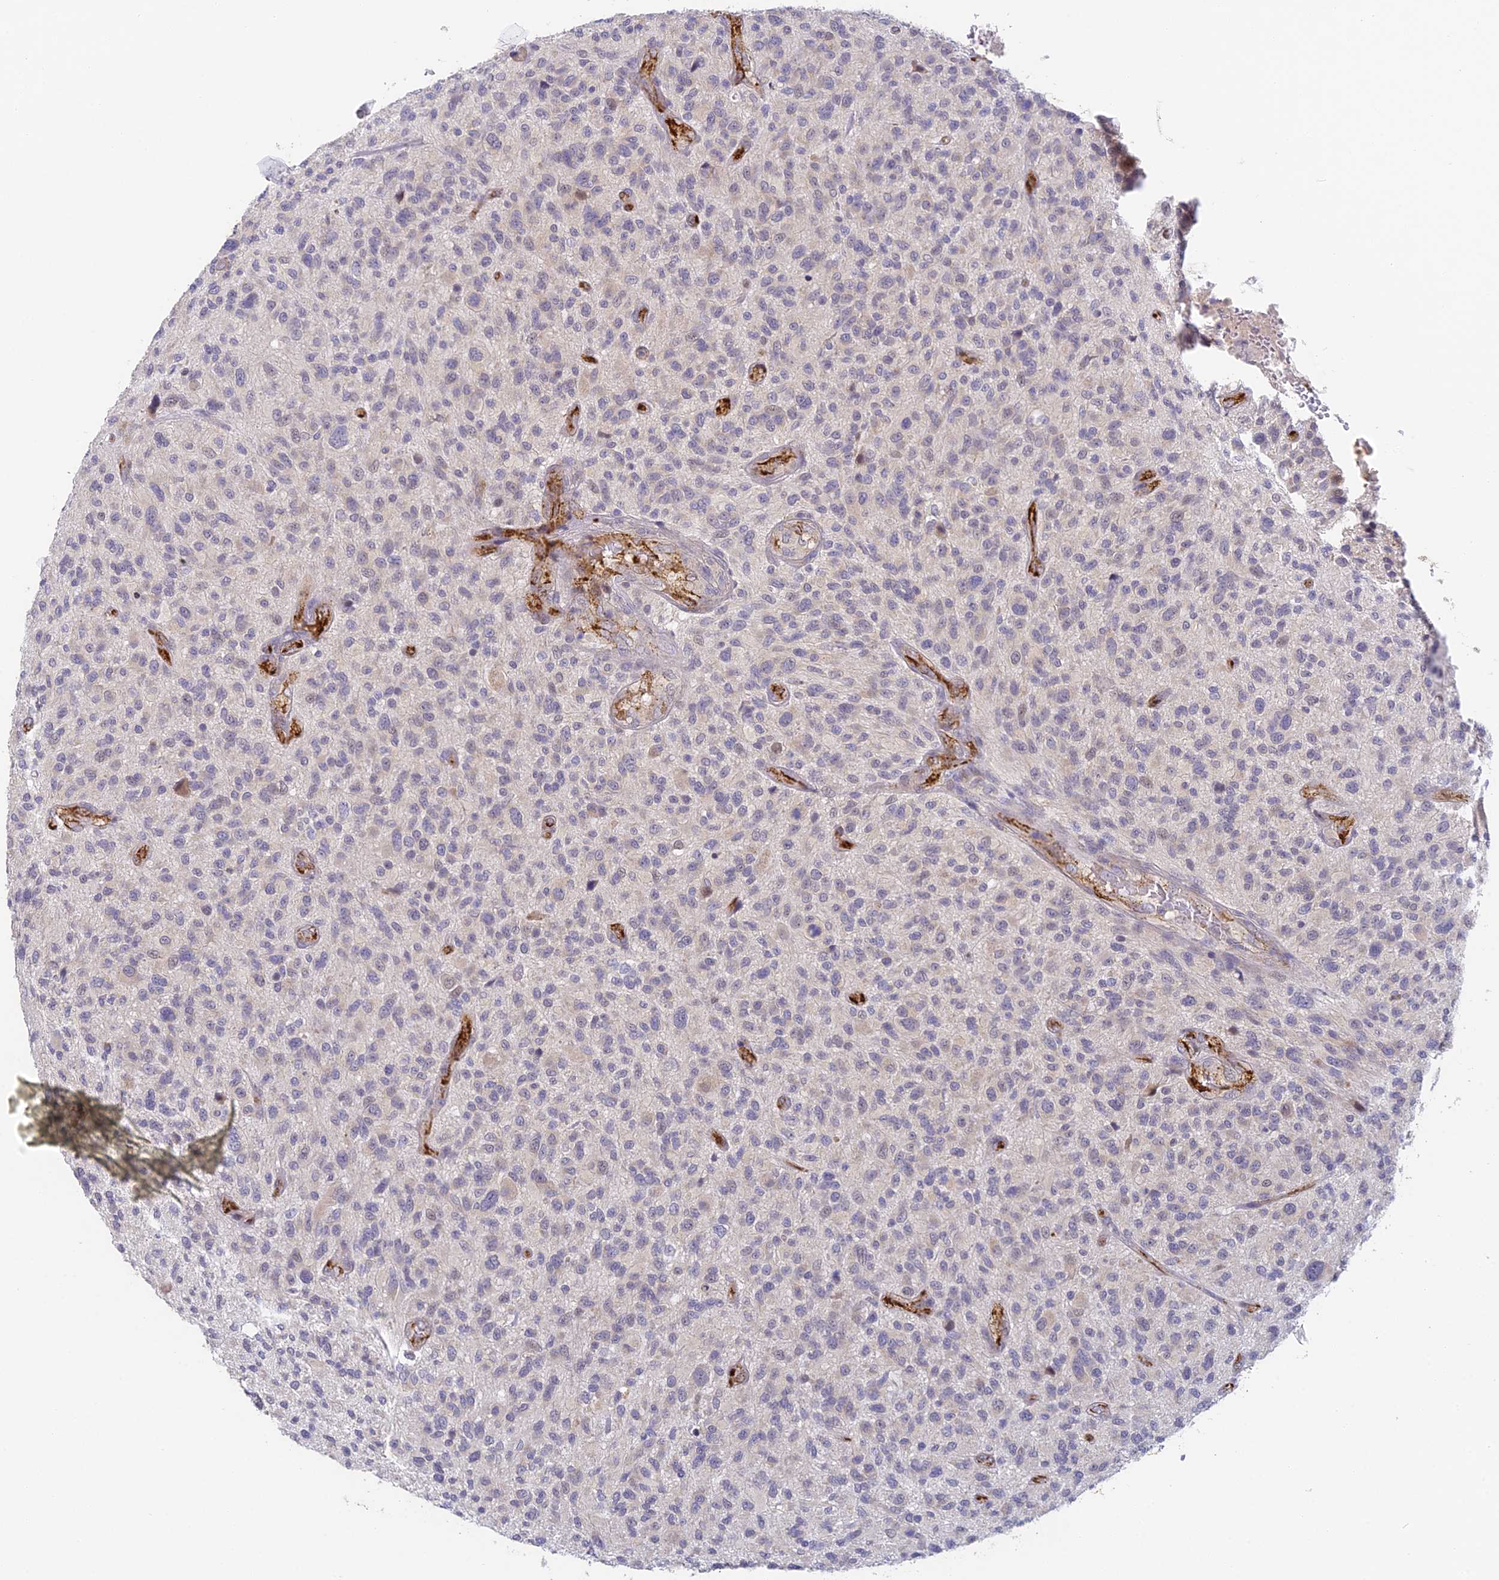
{"staining": {"intensity": "weak", "quantity": "<25%", "location": "cytoplasmic/membranous,nuclear"}, "tissue": "glioma", "cell_type": "Tumor cells", "image_type": "cancer", "snomed": [{"axis": "morphology", "description": "Glioma, malignant, High grade"}, {"axis": "topography", "description": "Brain"}], "caption": "Protein analysis of glioma displays no significant staining in tumor cells.", "gene": "DNAAF10", "patient": {"sex": "male", "age": 47}}